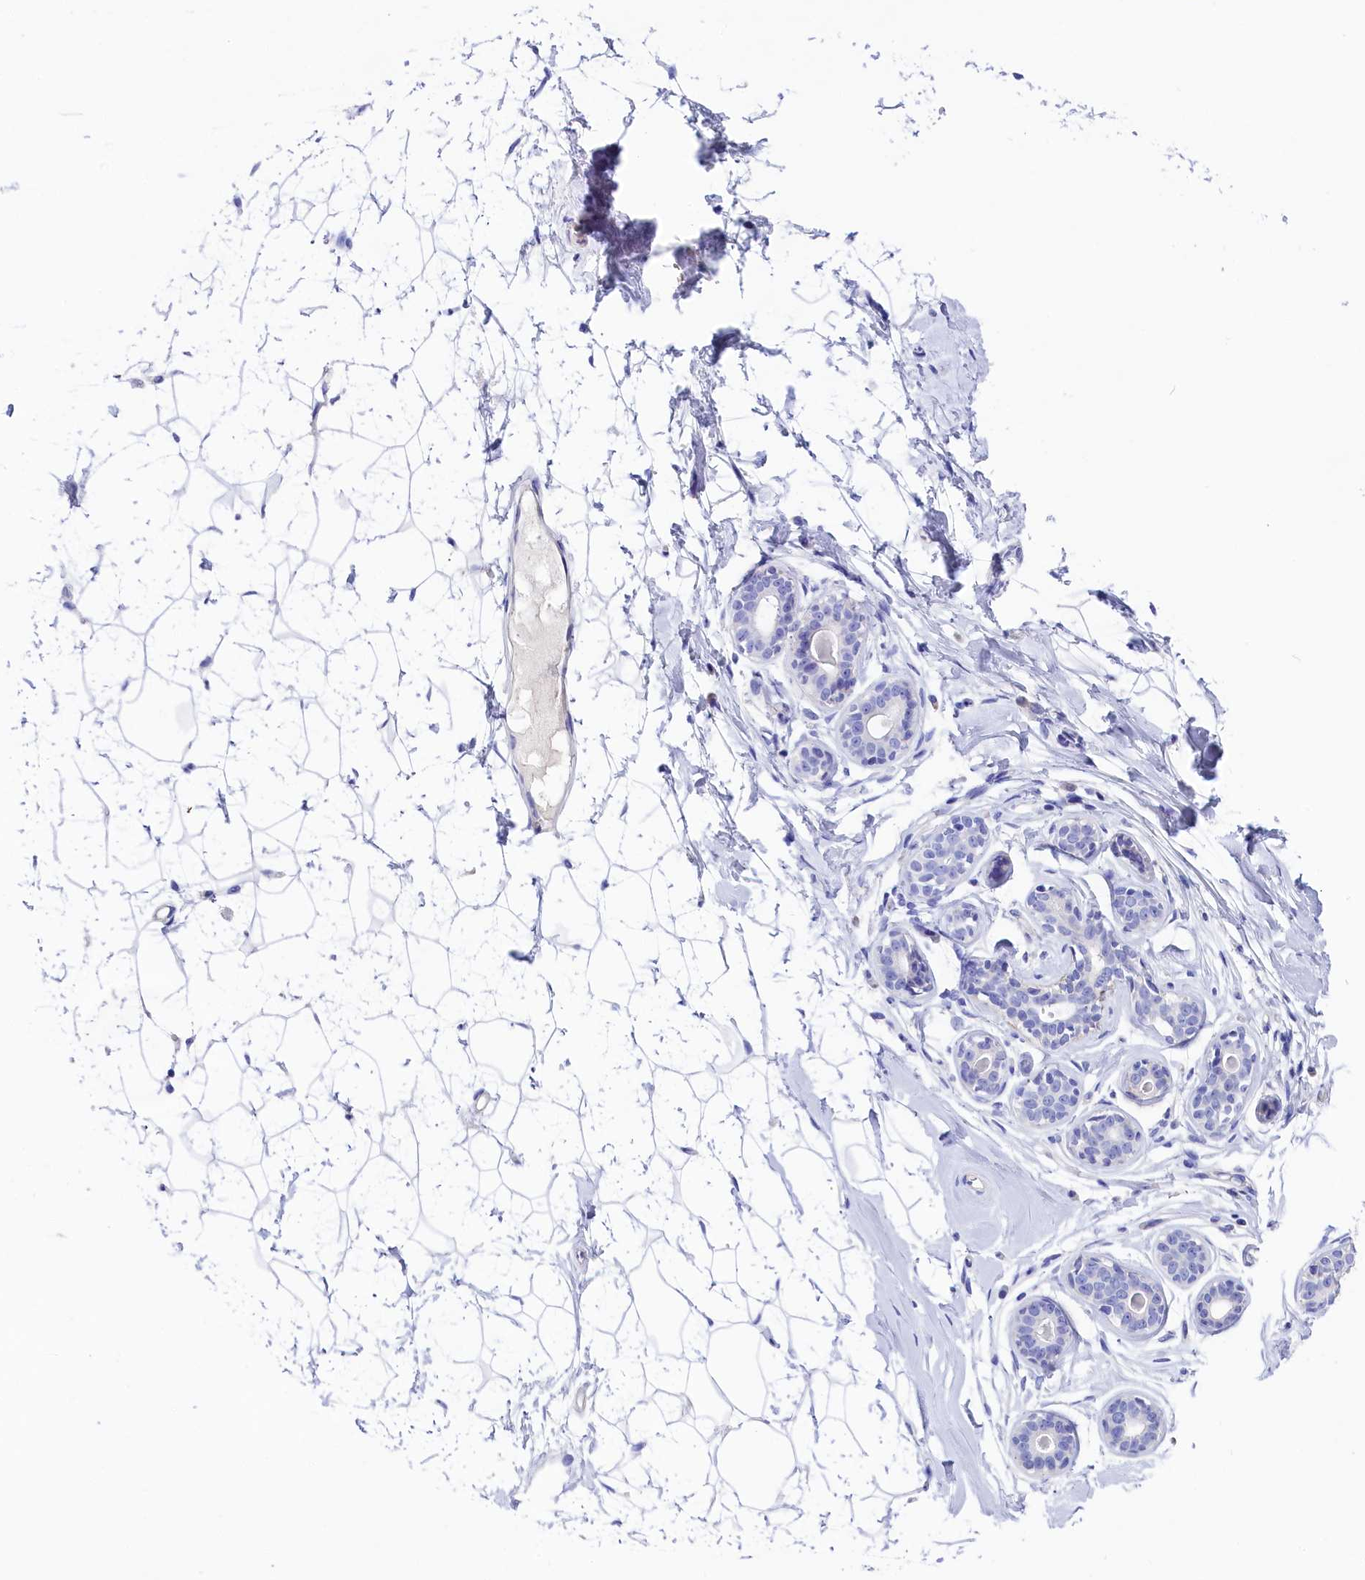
{"staining": {"intensity": "negative", "quantity": "none", "location": "none"}, "tissue": "breast", "cell_type": "Adipocytes", "image_type": "normal", "snomed": [{"axis": "morphology", "description": "Normal tissue, NOS"}, {"axis": "morphology", "description": "Adenoma, NOS"}, {"axis": "topography", "description": "Breast"}], "caption": "Immunohistochemical staining of unremarkable breast reveals no significant staining in adipocytes.", "gene": "SULT2A1", "patient": {"sex": "female", "age": 23}}